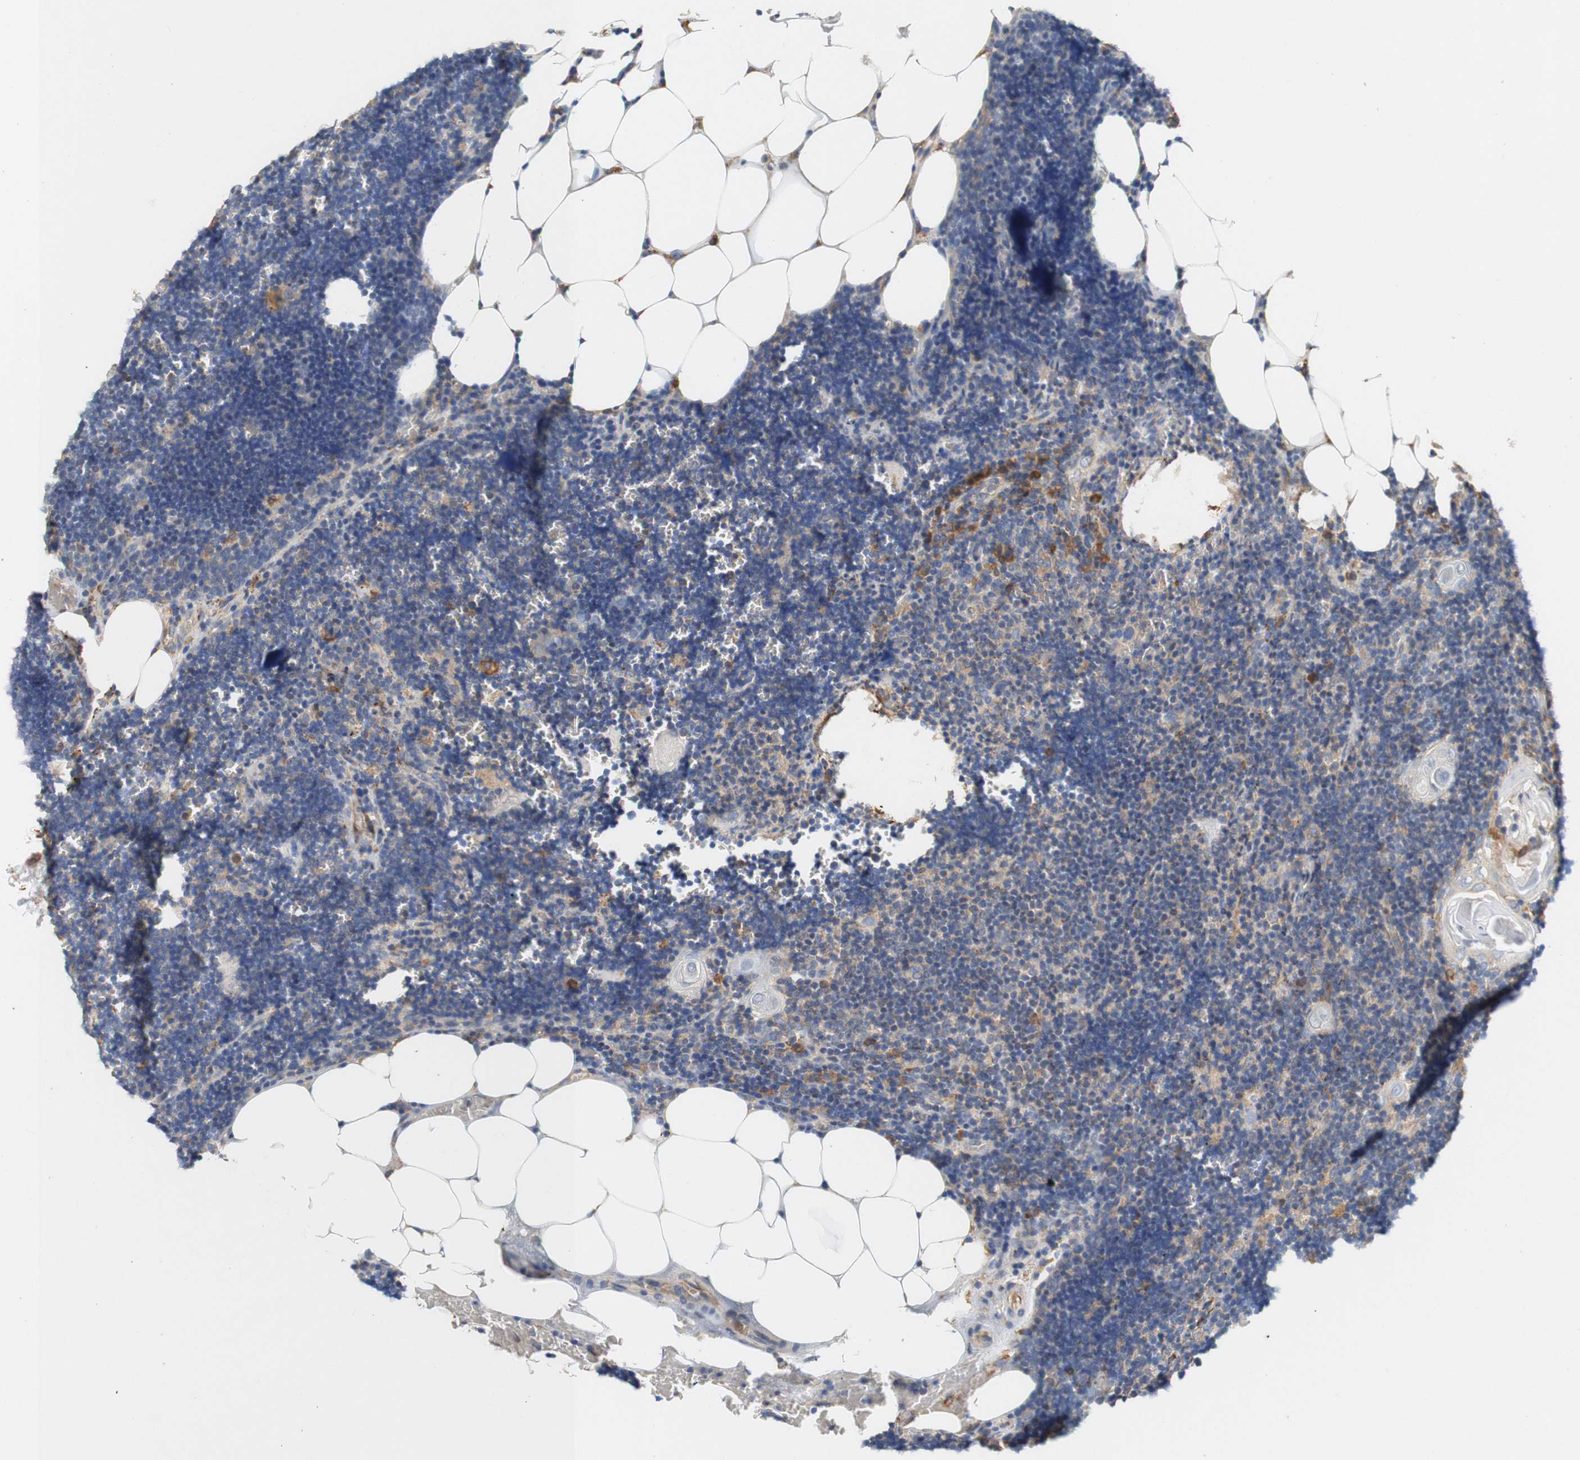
{"staining": {"intensity": "weak", "quantity": "25%-75%", "location": "cytoplasmic/membranous"}, "tissue": "lymph node", "cell_type": "Germinal center cells", "image_type": "normal", "snomed": [{"axis": "morphology", "description": "Normal tissue, NOS"}, {"axis": "topography", "description": "Lymph node"}], "caption": "Immunohistochemistry (IHC) of benign human lymph node displays low levels of weak cytoplasmic/membranous positivity in approximately 25%-75% of germinal center cells.", "gene": "EIF2AK4", "patient": {"sex": "male", "age": 33}}